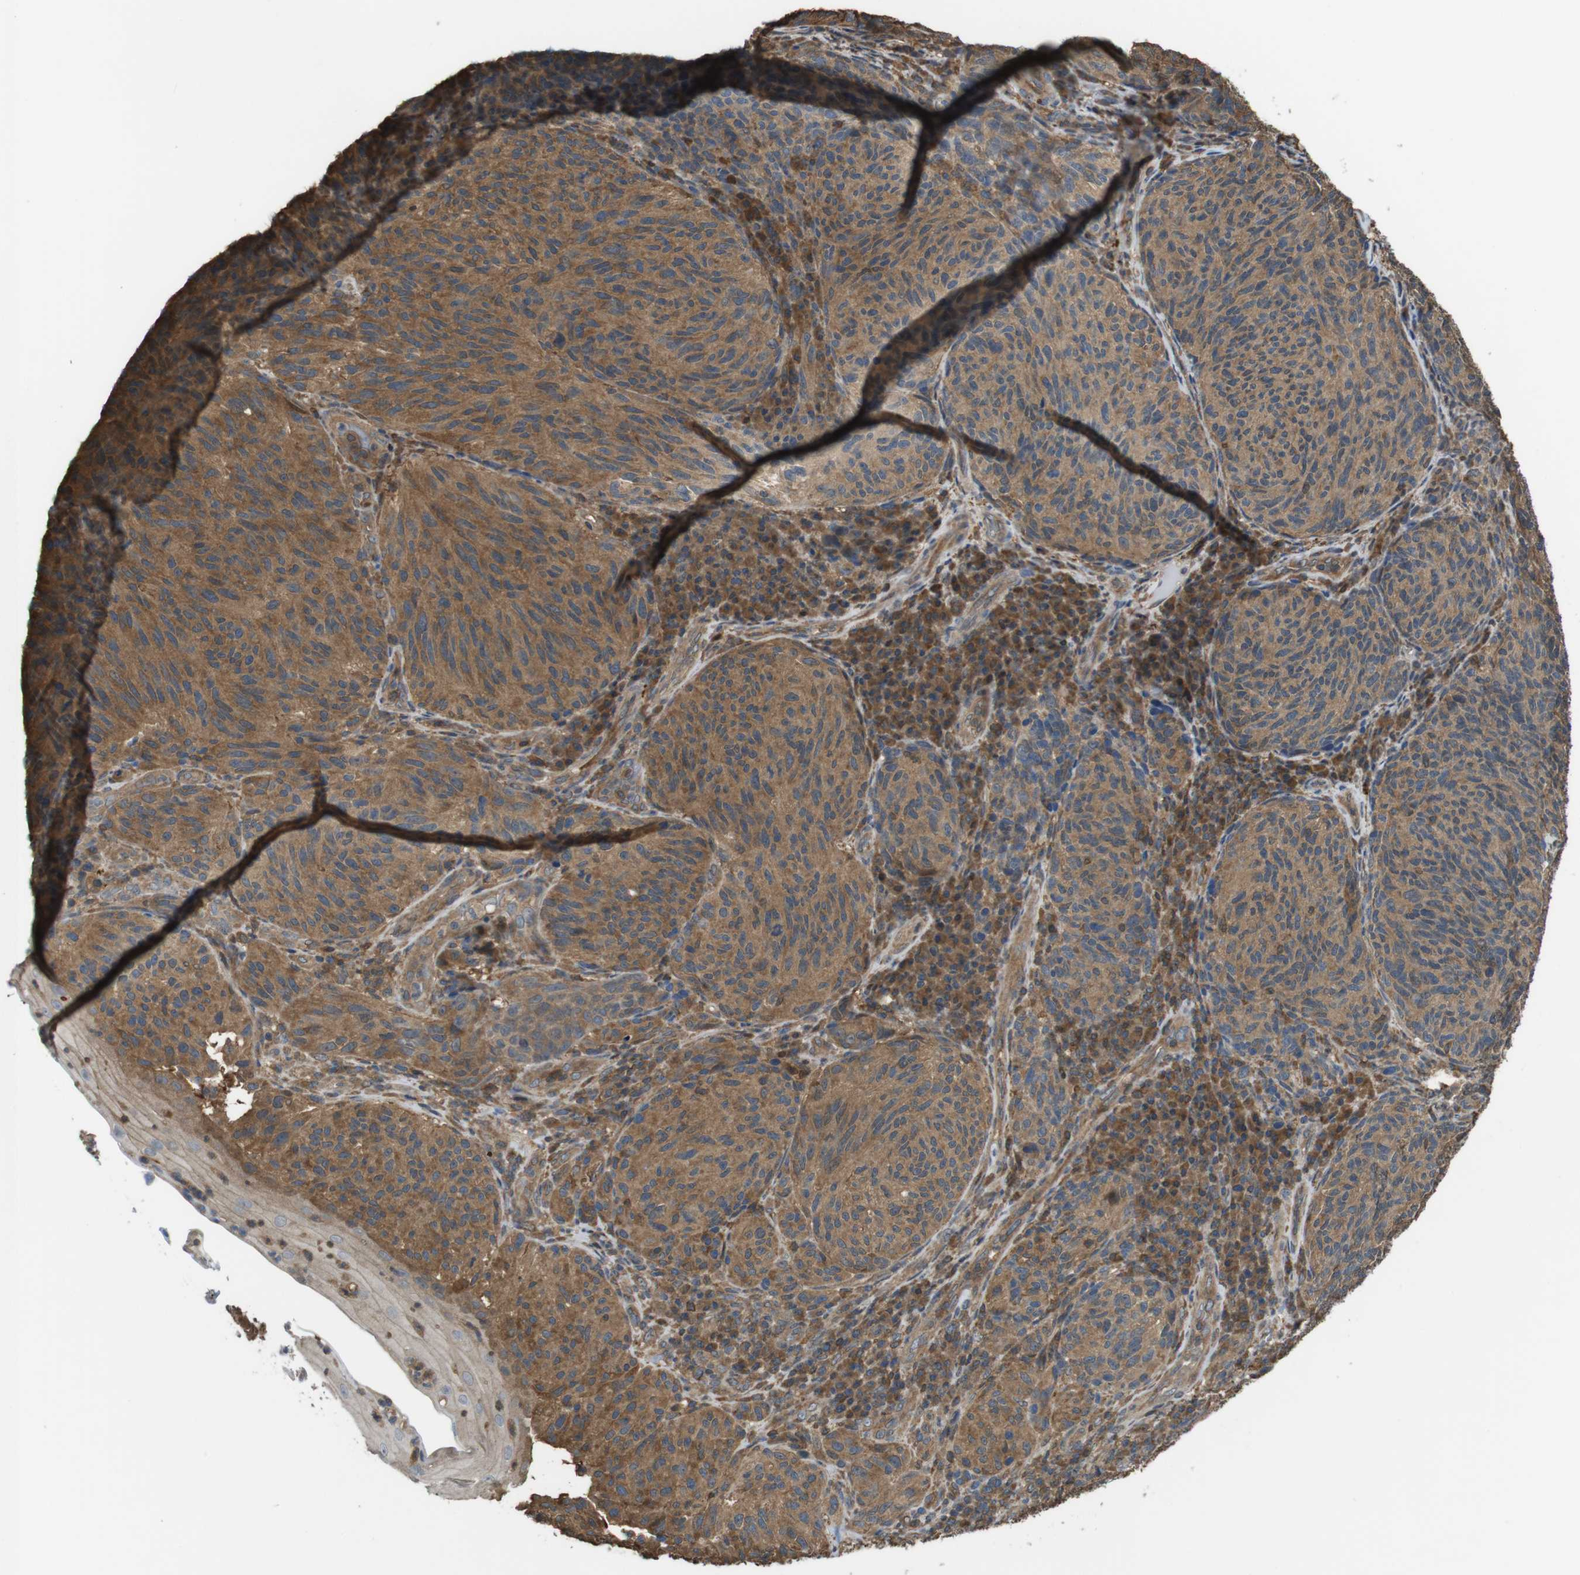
{"staining": {"intensity": "moderate", "quantity": ">75%", "location": "cytoplasmic/membranous"}, "tissue": "melanoma", "cell_type": "Tumor cells", "image_type": "cancer", "snomed": [{"axis": "morphology", "description": "Malignant melanoma, NOS"}, {"axis": "topography", "description": "Skin"}], "caption": "The micrograph demonstrates immunohistochemical staining of malignant melanoma. There is moderate cytoplasmic/membranous positivity is present in approximately >75% of tumor cells.", "gene": "ARHGDIA", "patient": {"sex": "female", "age": 73}}